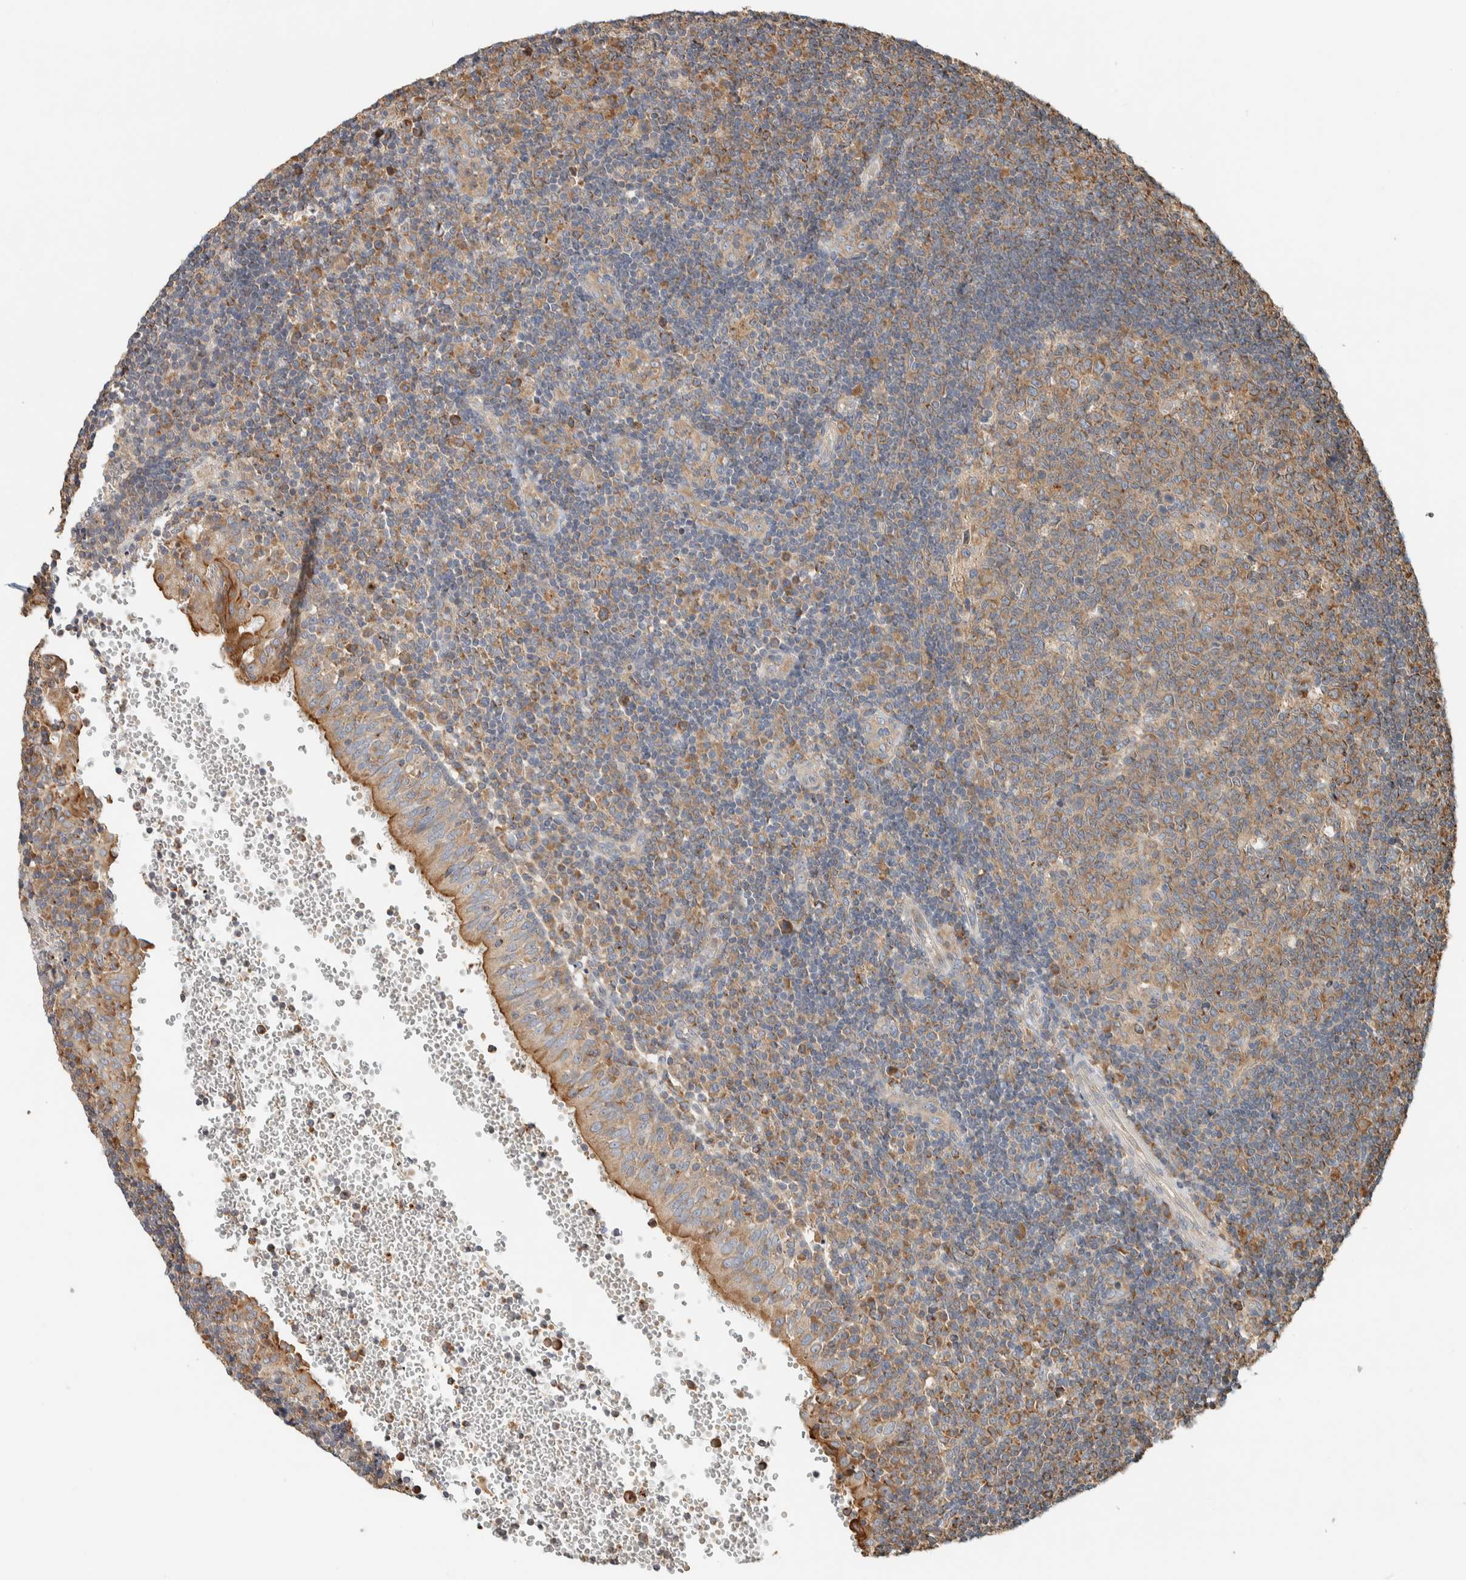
{"staining": {"intensity": "weak", "quantity": ">75%", "location": "cytoplasmic/membranous"}, "tissue": "tonsil", "cell_type": "Germinal center cells", "image_type": "normal", "snomed": [{"axis": "morphology", "description": "Normal tissue, NOS"}, {"axis": "topography", "description": "Tonsil"}], "caption": "Weak cytoplasmic/membranous protein staining is present in about >75% of germinal center cells in tonsil.", "gene": "RAB11FIP1", "patient": {"sex": "female", "age": 40}}